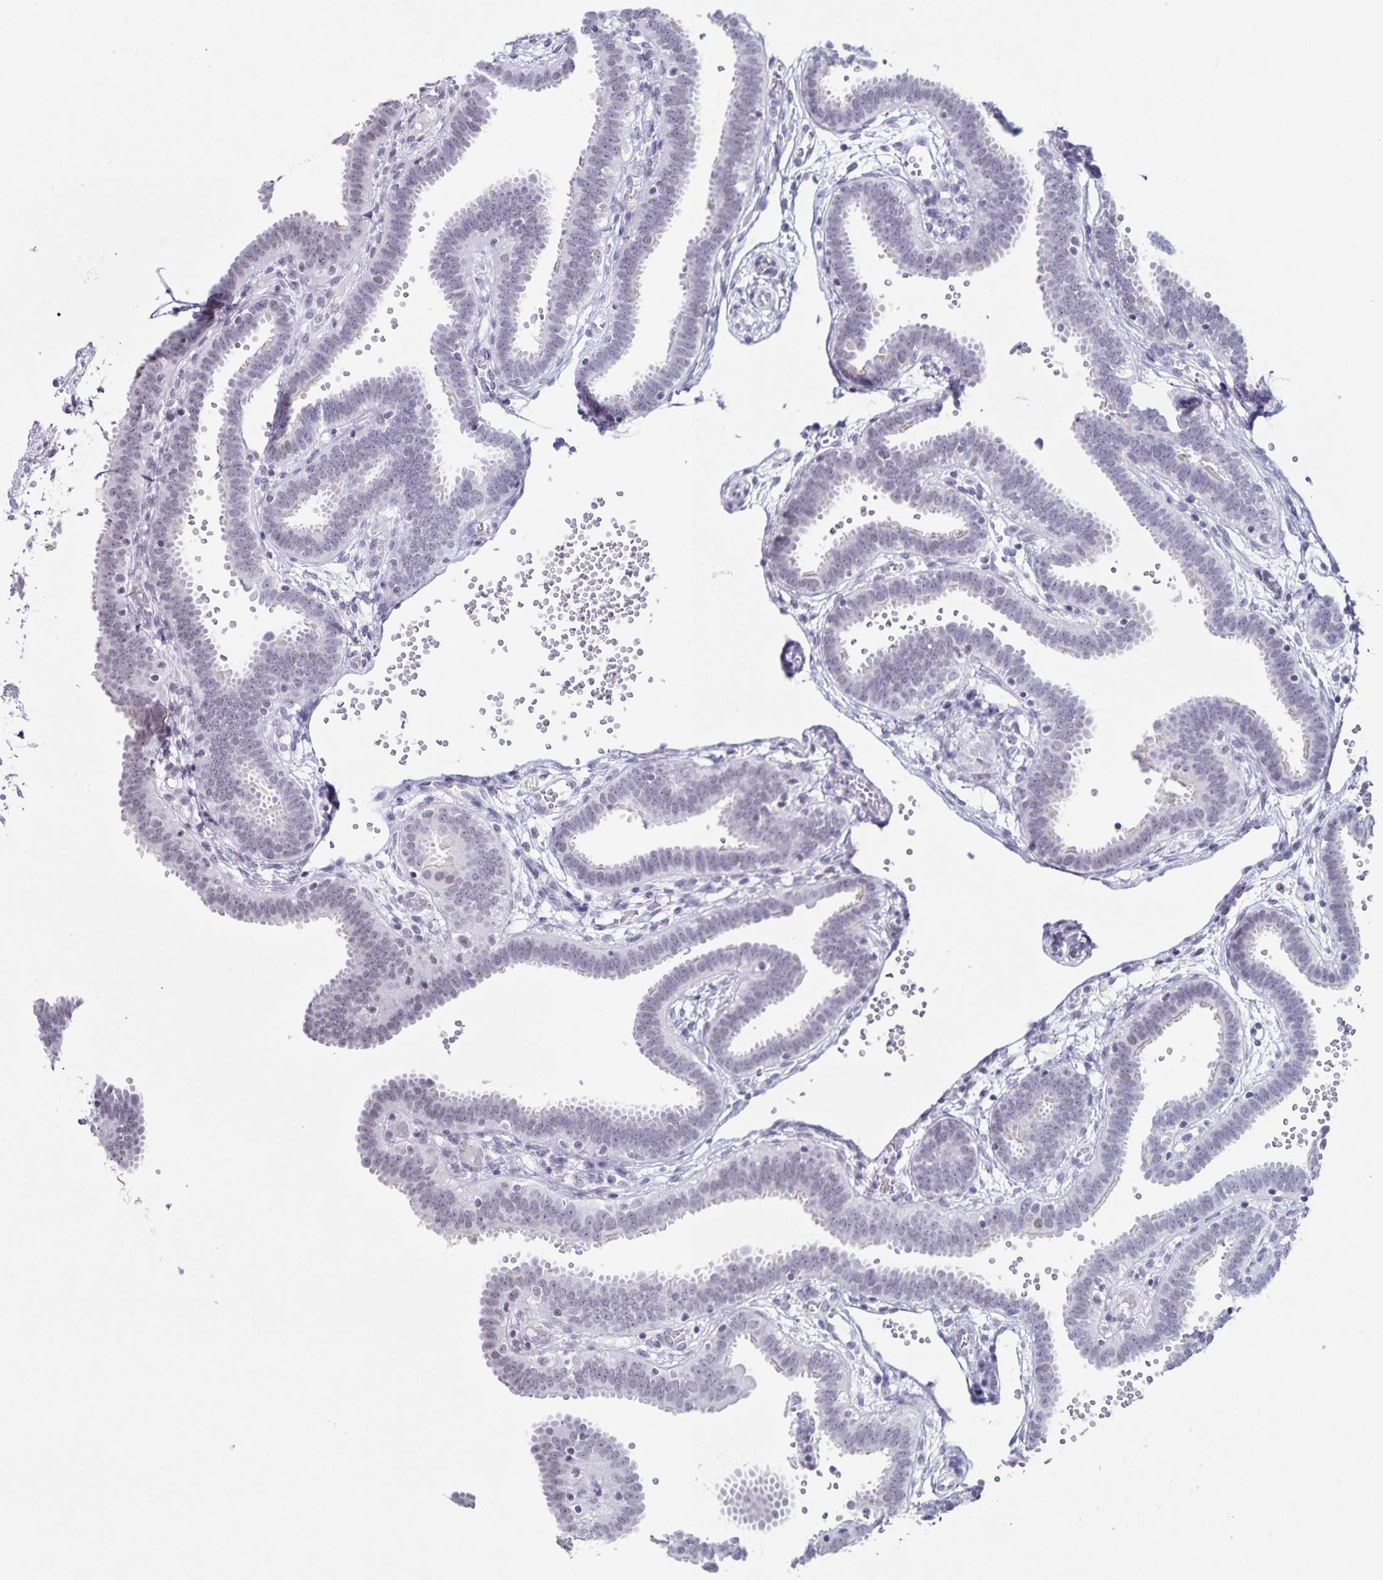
{"staining": {"intensity": "negative", "quantity": "none", "location": "none"}, "tissue": "fallopian tube", "cell_type": "Glandular cells", "image_type": "normal", "snomed": [{"axis": "morphology", "description": "Normal tissue, NOS"}, {"axis": "topography", "description": "Fallopian tube"}], "caption": "Image shows no significant protein staining in glandular cells of unremarkable fallopian tube. Brightfield microscopy of IHC stained with DAB (brown) and hematoxylin (blue), captured at high magnification.", "gene": "LCE6A", "patient": {"sex": "female", "age": 37}}